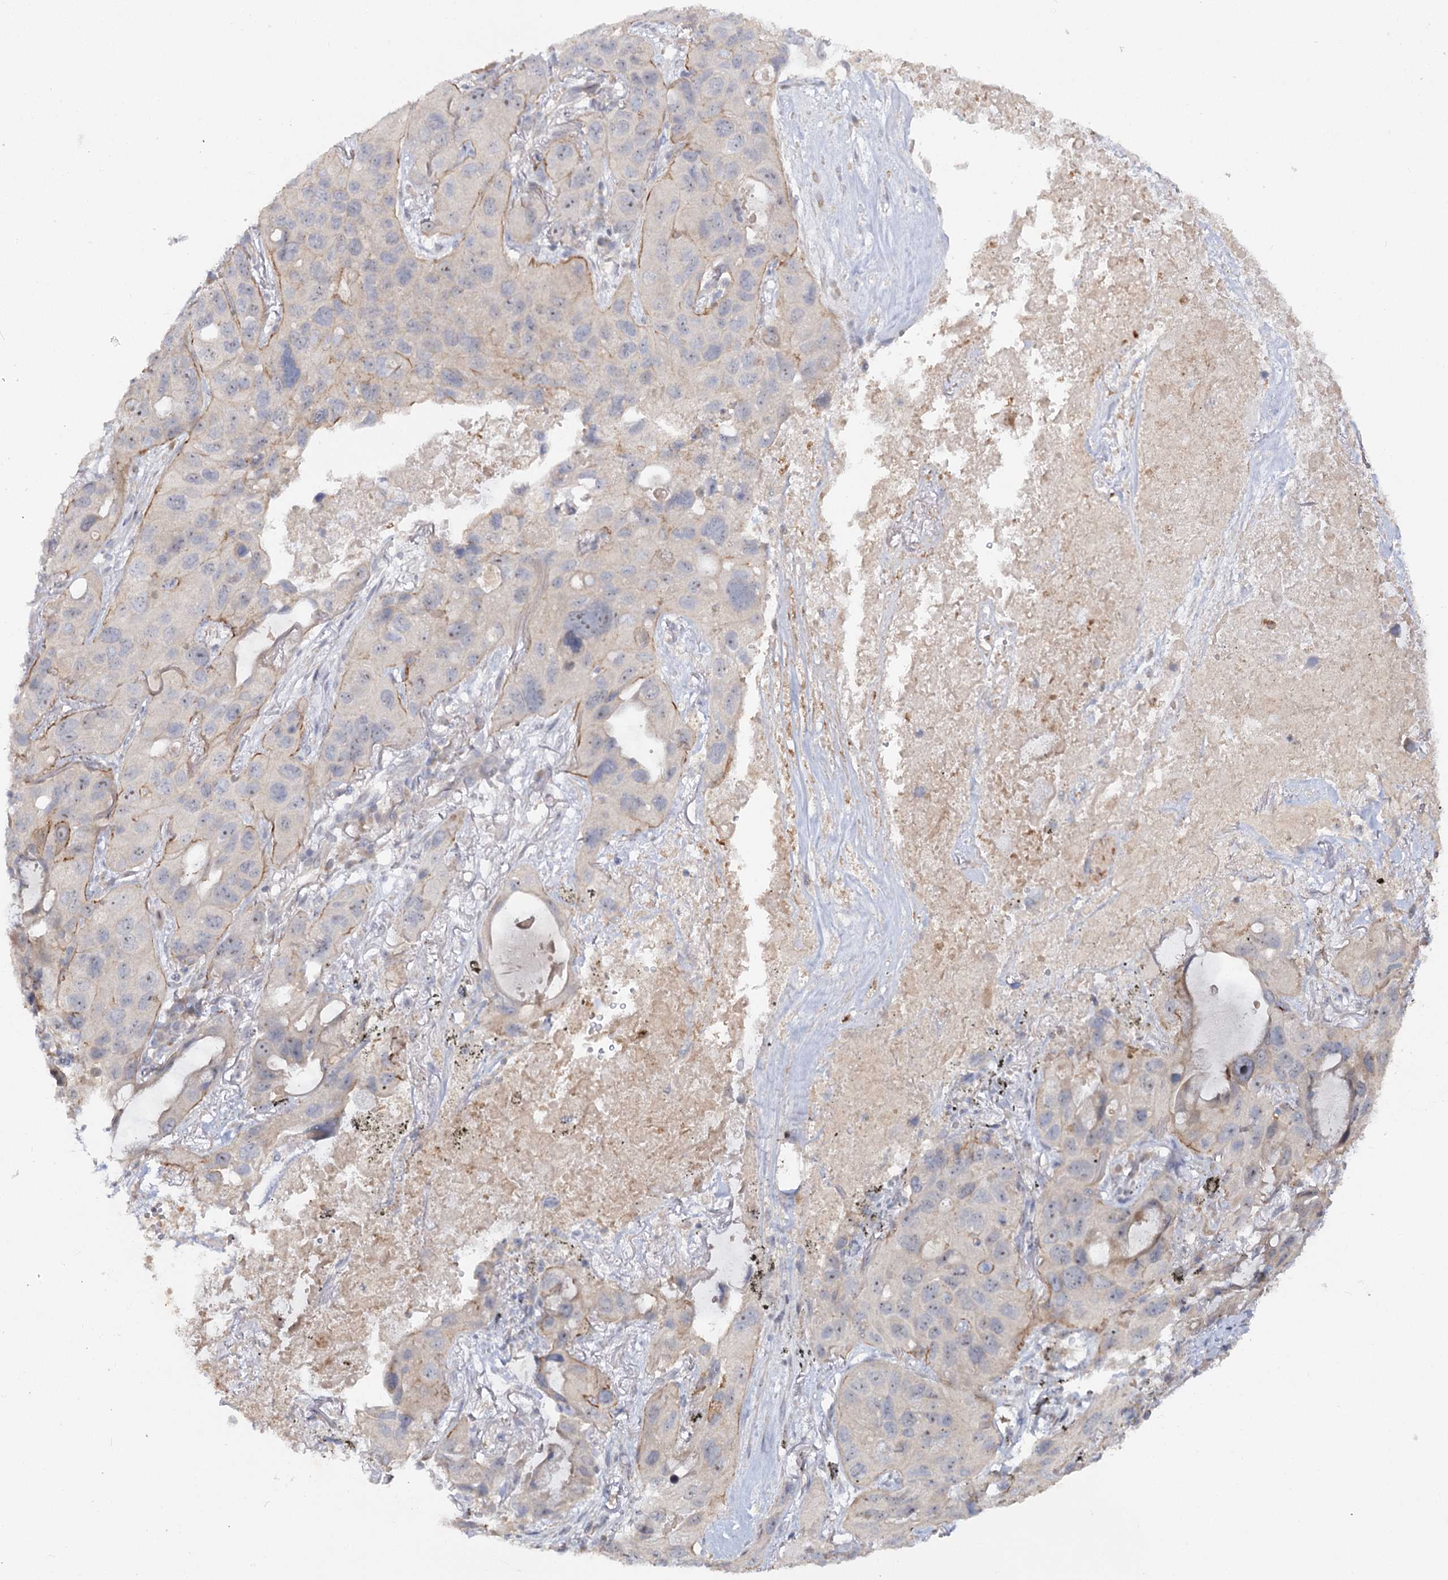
{"staining": {"intensity": "negative", "quantity": "none", "location": "none"}, "tissue": "lung cancer", "cell_type": "Tumor cells", "image_type": "cancer", "snomed": [{"axis": "morphology", "description": "Squamous cell carcinoma, NOS"}, {"axis": "topography", "description": "Lung"}], "caption": "Immunohistochemistry (IHC) micrograph of human lung cancer (squamous cell carcinoma) stained for a protein (brown), which demonstrates no expression in tumor cells.", "gene": "ANGPTL5", "patient": {"sex": "female", "age": 73}}